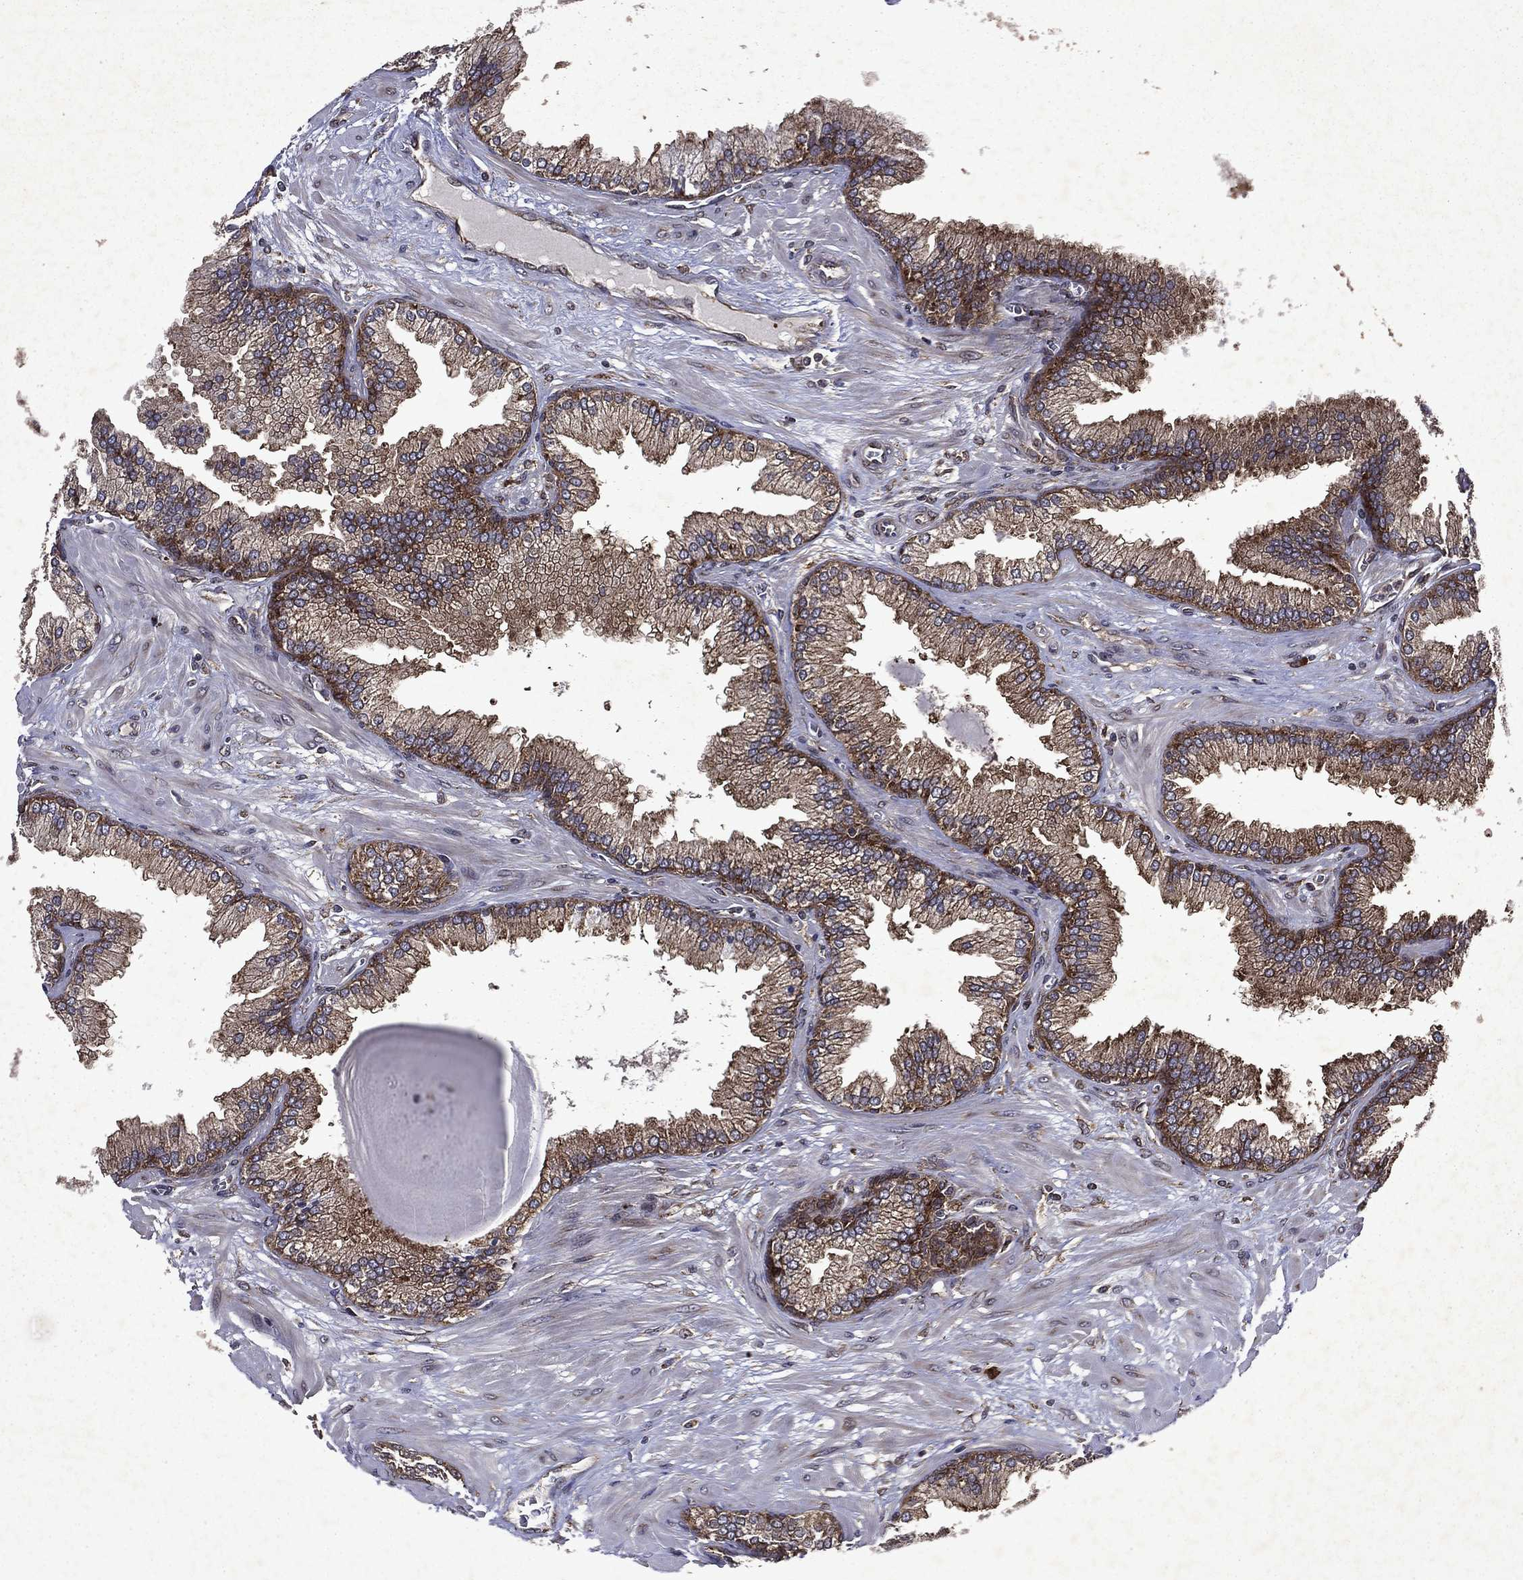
{"staining": {"intensity": "strong", "quantity": "25%-75%", "location": "cytoplasmic/membranous"}, "tissue": "prostate cancer", "cell_type": "Tumor cells", "image_type": "cancer", "snomed": [{"axis": "morphology", "description": "Adenocarcinoma, Low grade"}, {"axis": "topography", "description": "Prostate"}], "caption": "Low-grade adenocarcinoma (prostate) stained with immunohistochemistry (IHC) exhibits strong cytoplasmic/membranous positivity in about 25%-75% of tumor cells. (DAB = brown stain, brightfield microscopy at high magnification).", "gene": "EIF2B4", "patient": {"sex": "male", "age": 69}}